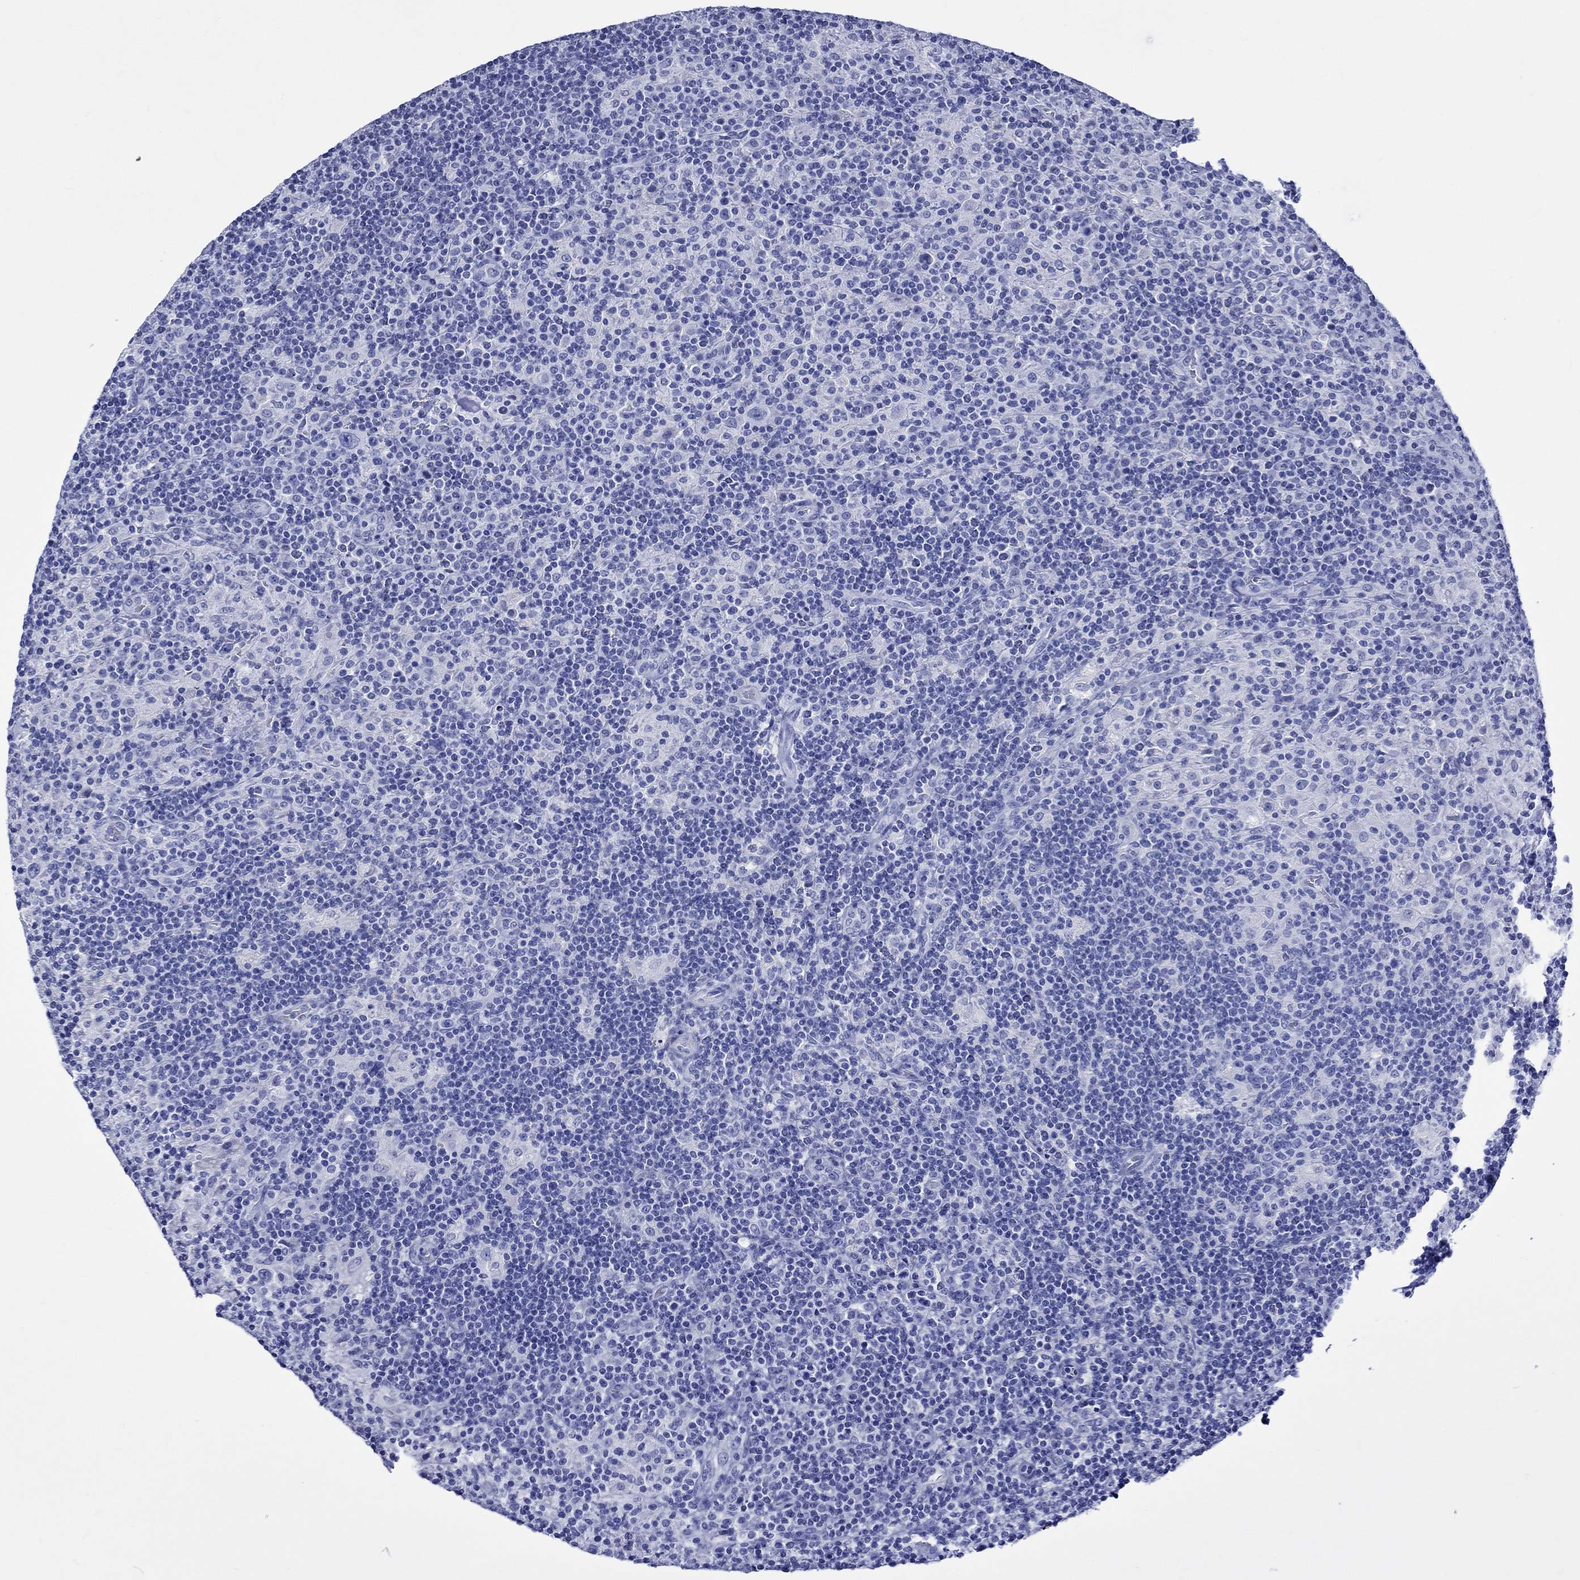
{"staining": {"intensity": "negative", "quantity": "none", "location": "none"}, "tissue": "lymphoma", "cell_type": "Tumor cells", "image_type": "cancer", "snomed": [{"axis": "morphology", "description": "Hodgkin's disease, NOS"}, {"axis": "topography", "description": "Lymph node"}], "caption": "This micrograph is of lymphoma stained with IHC to label a protein in brown with the nuclei are counter-stained blue. There is no staining in tumor cells. (DAB immunohistochemistry (IHC) with hematoxylin counter stain).", "gene": "CRYAB", "patient": {"sex": "male", "age": 70}}